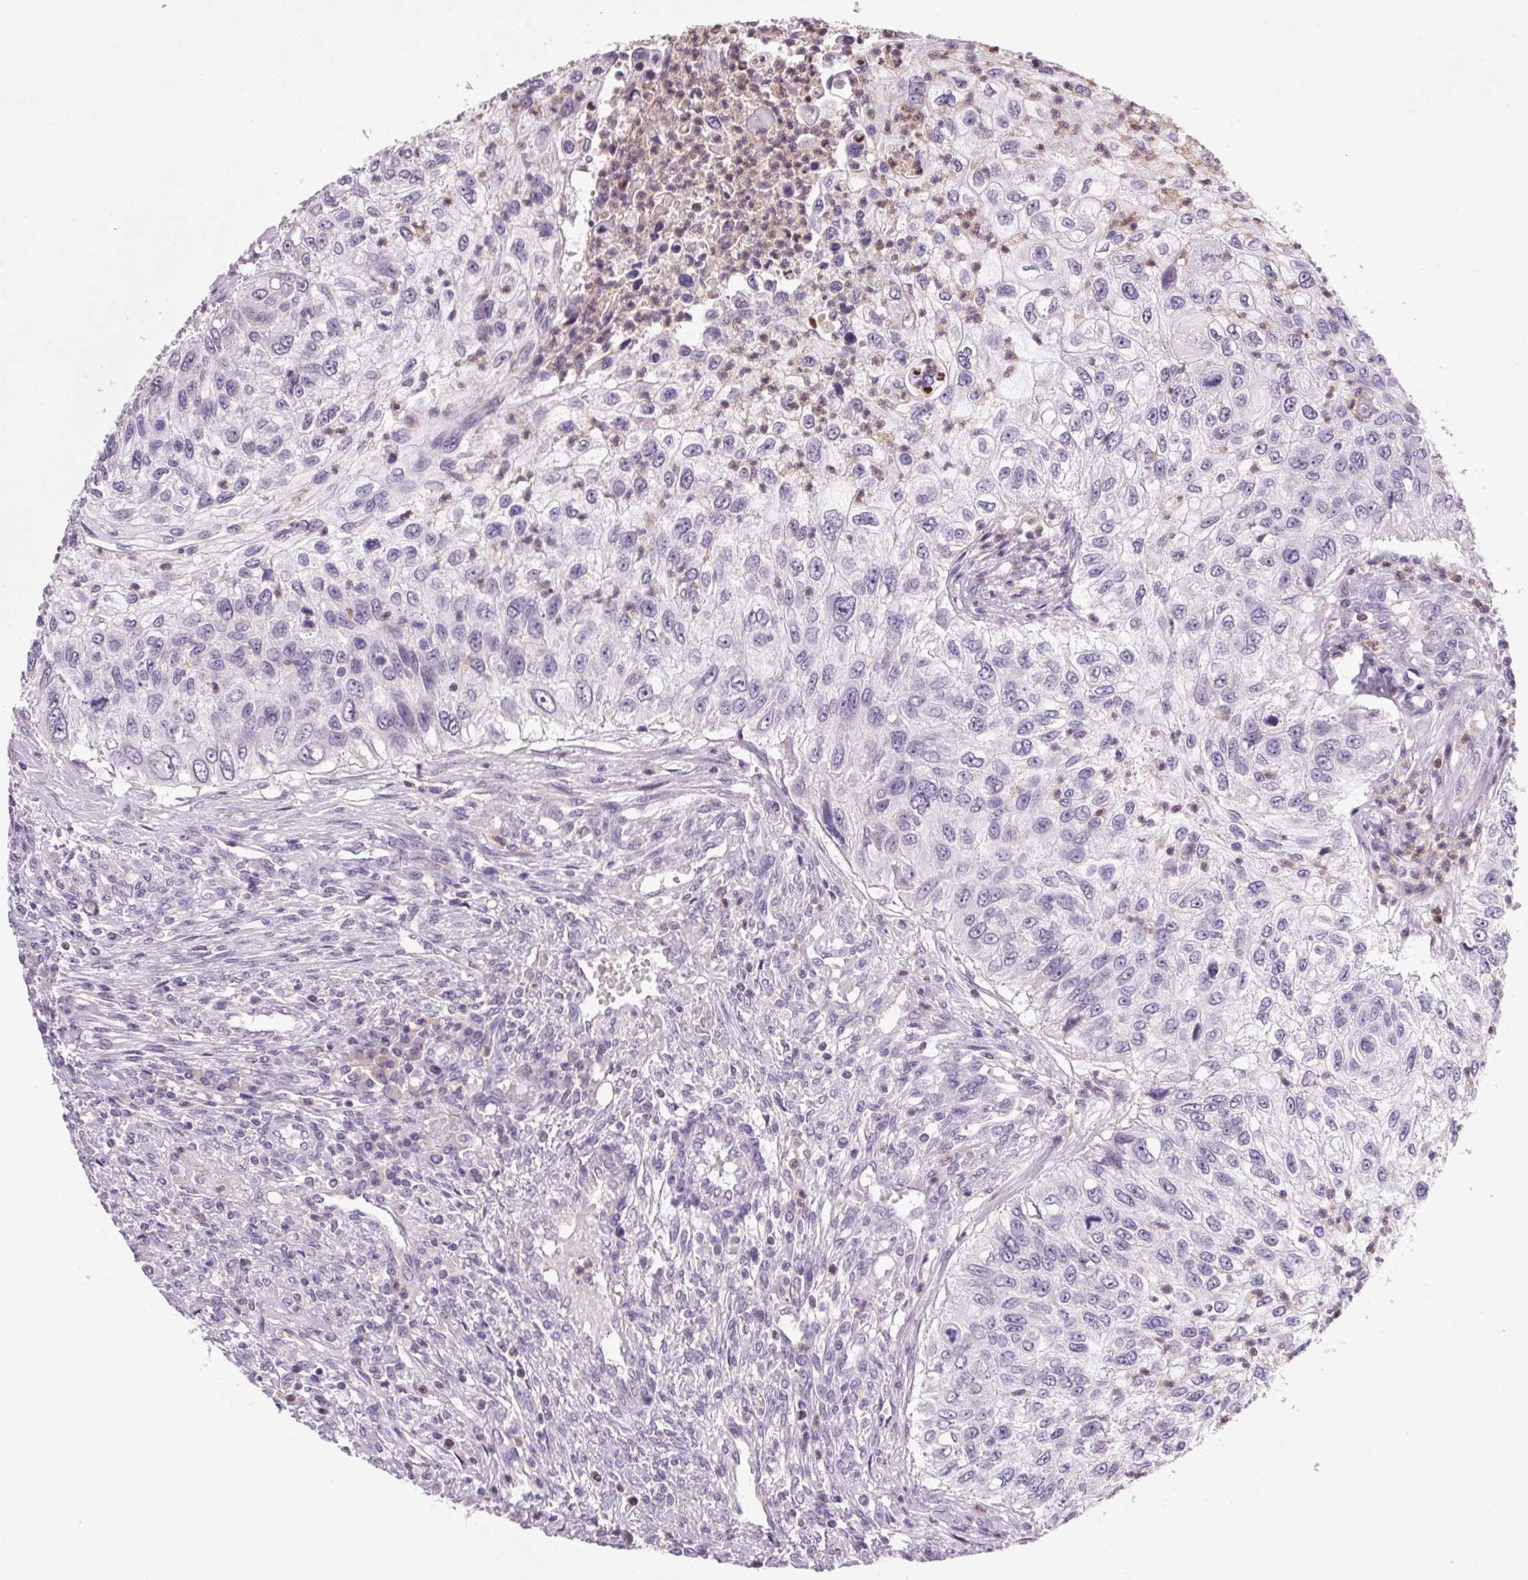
{"staining": {"intensity": "negative", "quantity": "none", "location": "none"}, "tissue": "urothelial cancer", "cell_type": "Tumor cells", "image_type": "cancer", "snomed": [{"axis": "morphology", "description": "Urothelial carcinoma, High grade"}, {"axis": "topography", "description": "Urinary bladder"}], "caption": "High-grade urothelial carcinoma was stained to show a protein in brown. There is no significant positivity in tumor cells. (DAB (3,3'-diaminobenzidine) immunohistochemistry with hematoxylin counter stain).", "gene": "TRDN", "patient": {"sex": "female", "age": 60}}